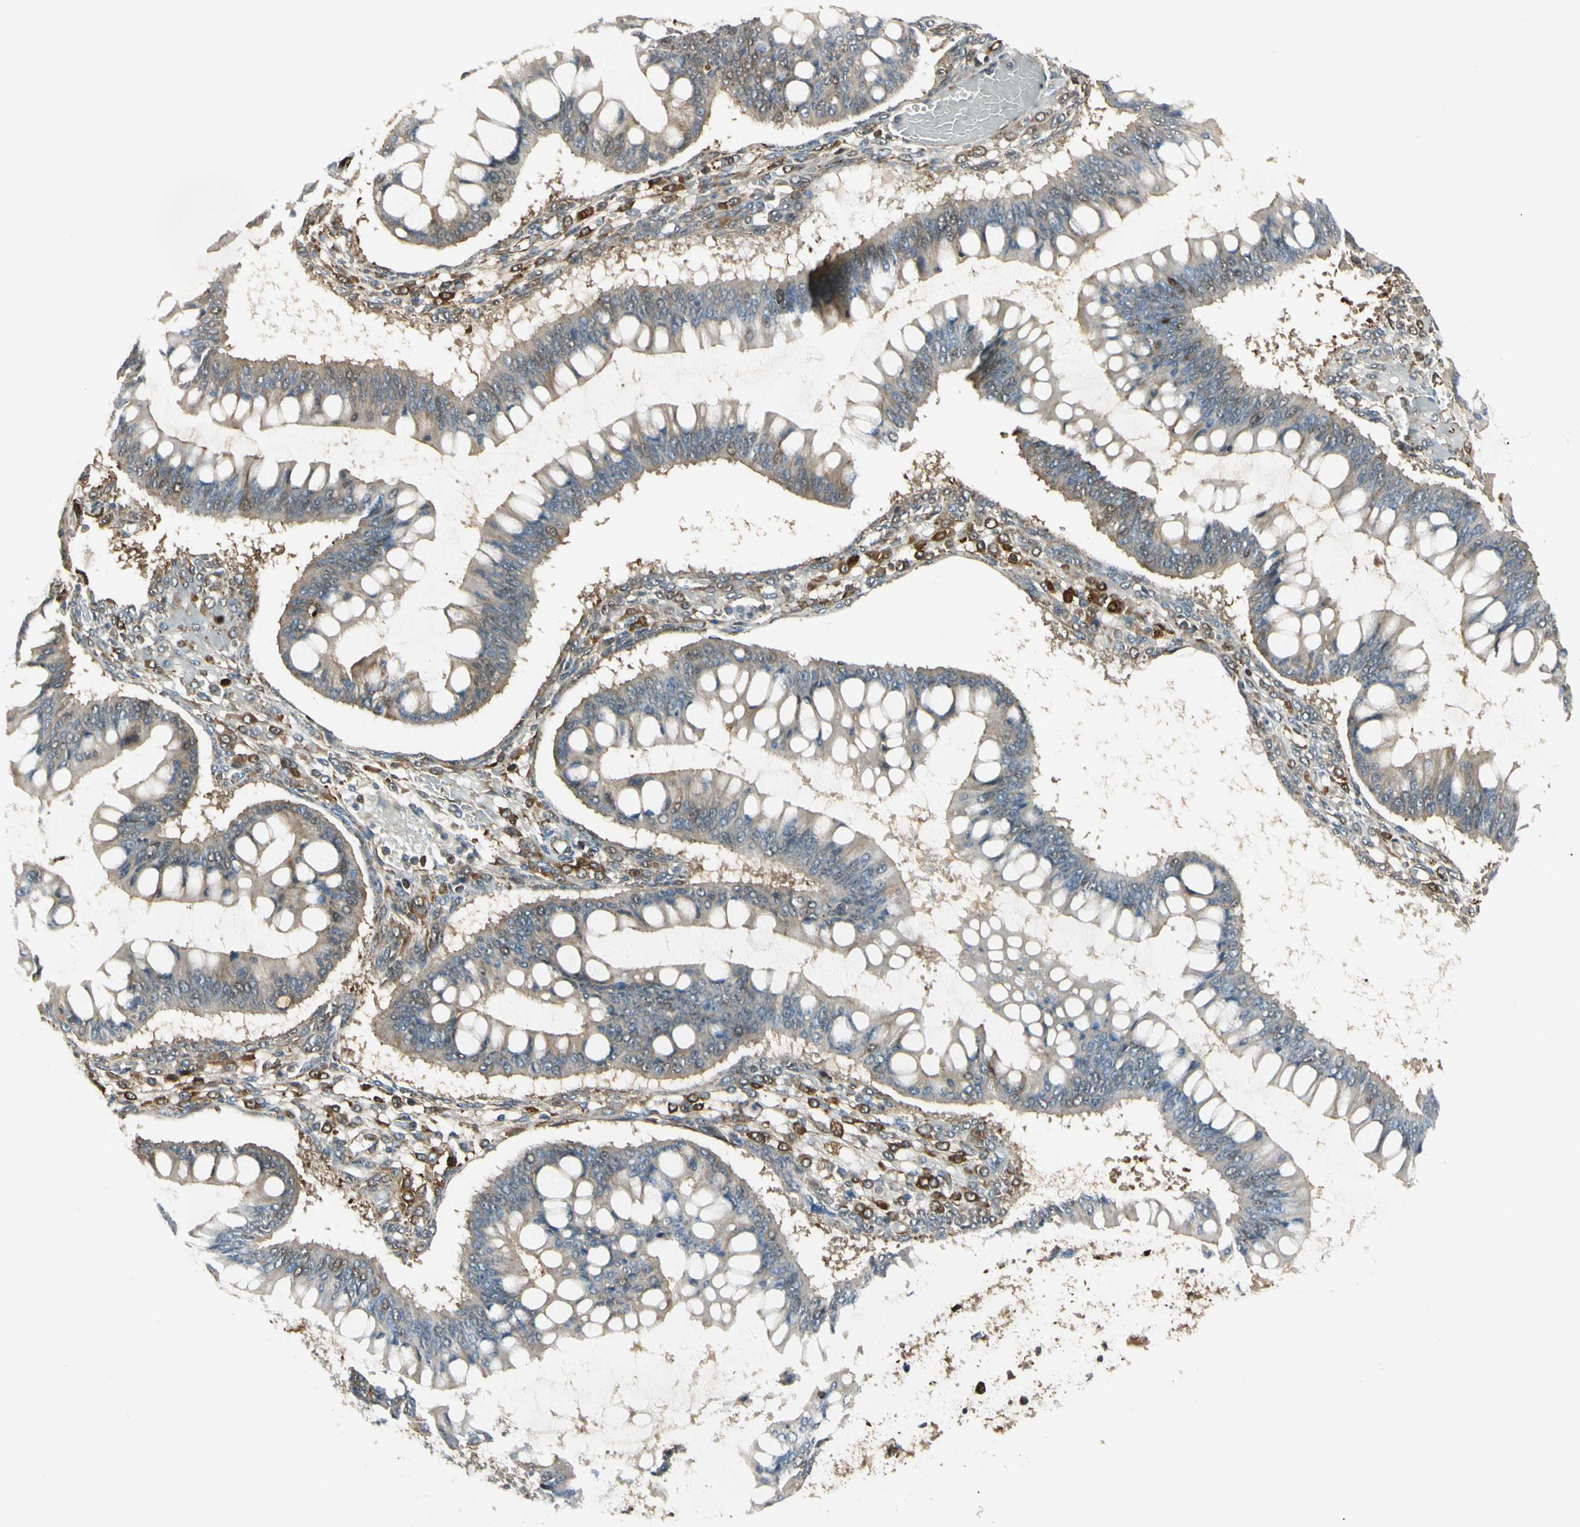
{"staining": {"intensity": "weak", "quantity": "25%-75%", "location": "cytoplasmic/membranous"}, "tissue": "ovarian cancer", "cell_type": "Tumor cells", "image_type": "cancer", "snomed": [{"axis": "morphology", "description": "Cystadenocarcinoma, mucinous, NOS"}, {"axis": "topography", "description": "Ovary"}], "caption": "Protein expression analysis of human mucinous cystadenocarcinoma (ovarian) reveals weak cytoplasmic/membranous expression in approximately 25%-75% of tumor cells.", "gene": "FTH1", "patient": {"sex": "female", "age": 73}}